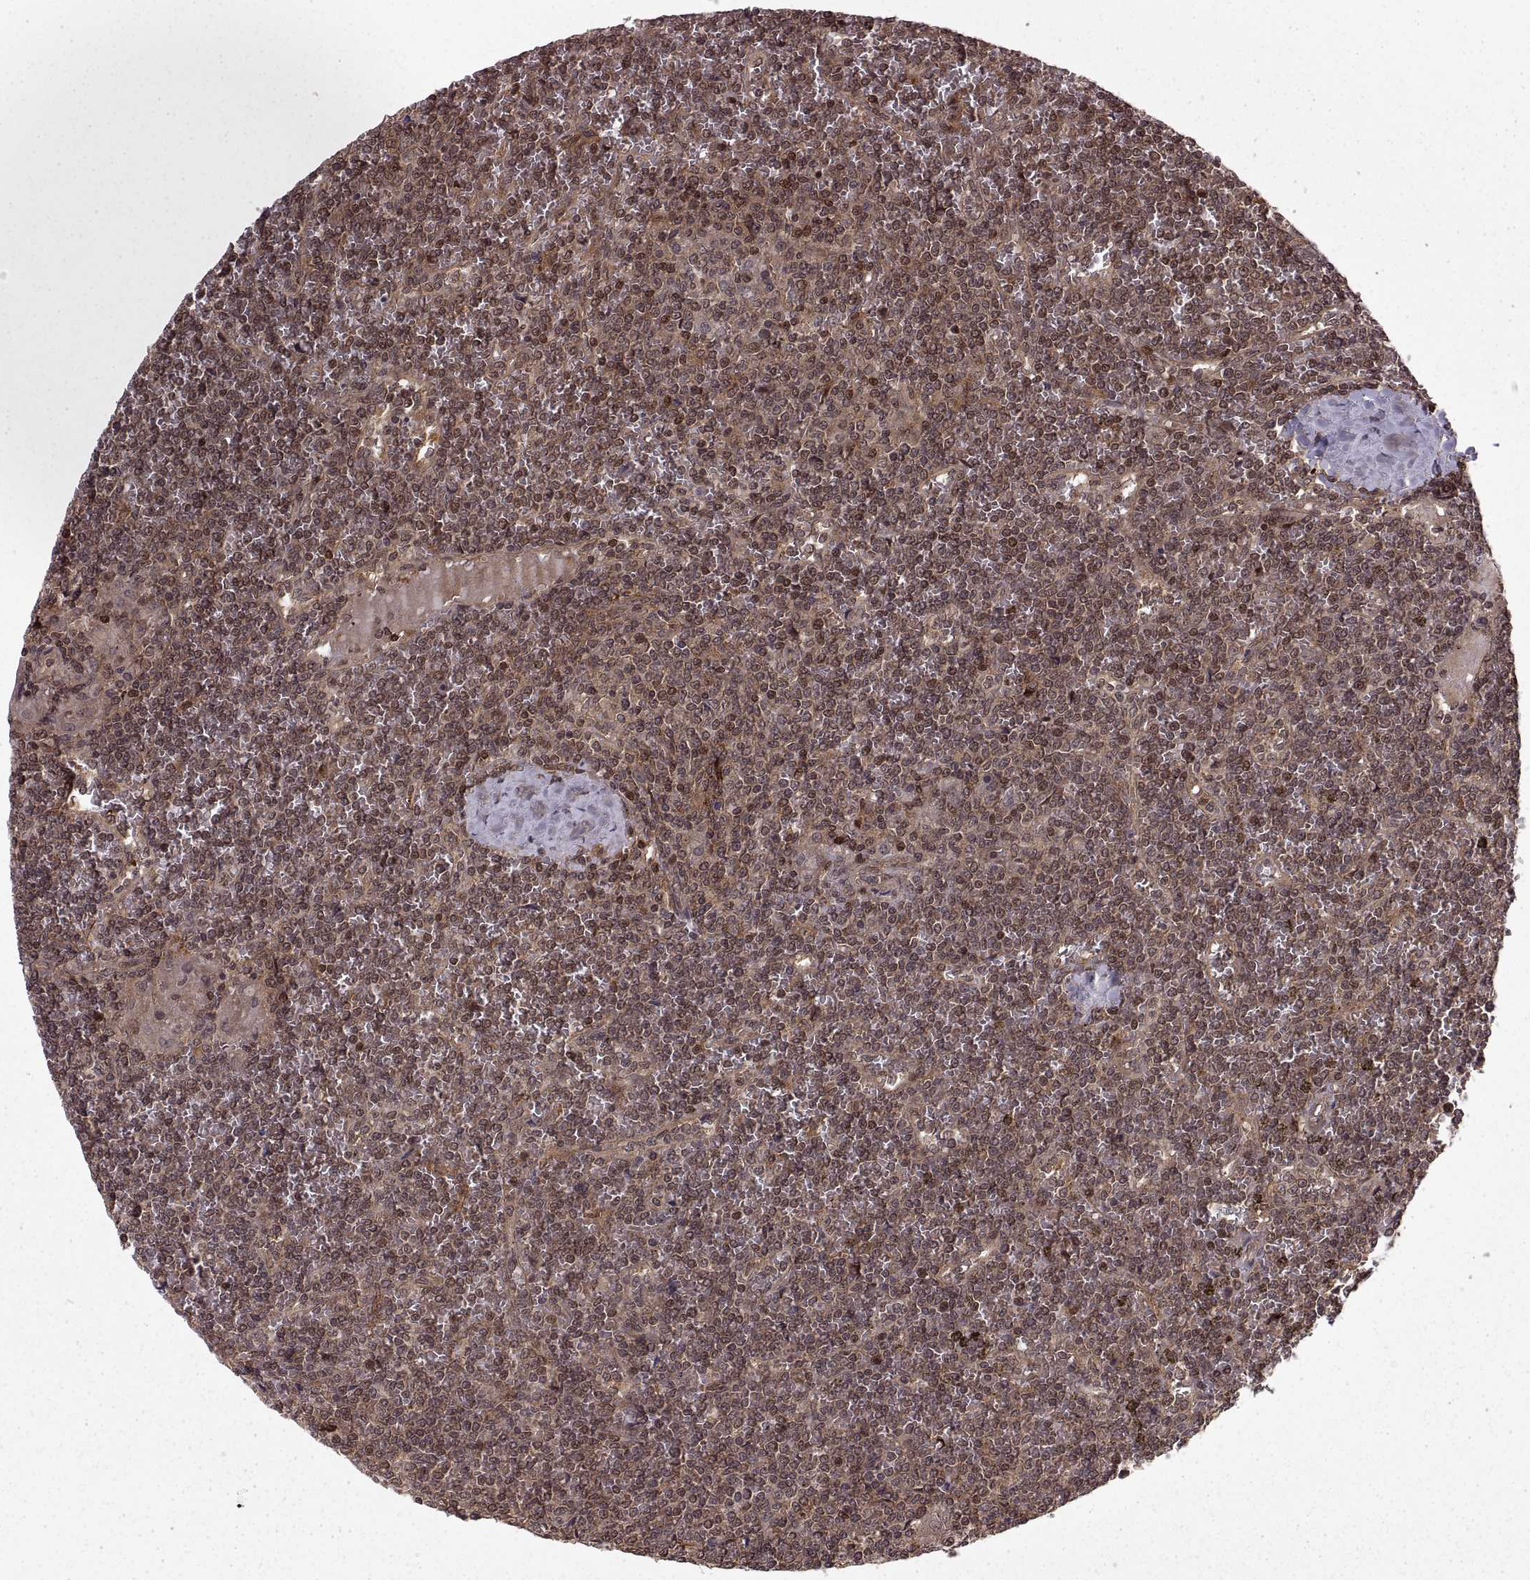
{"staining": {"intensity": "moderate", "quantity": ">75%", "location": "cytoplasmic/membranous"}, "tissue": "lymphoma", "cell_type": "Tumor cells", "image_type": "cancer", "snomed": [{"axis": "morphology", "description": "Malignant lymphoma, non-Hodgkin's type, Low grade"}, {"axis": "topography", "description": "Spleen"}], "caption": "Lymphoma stained with a brown dye displays moderate cytoplasmic/membranous positive staining in about >75% of tumor cells.", "gene": "DEDD", "patient": {"sex": "female", "age": 19}}